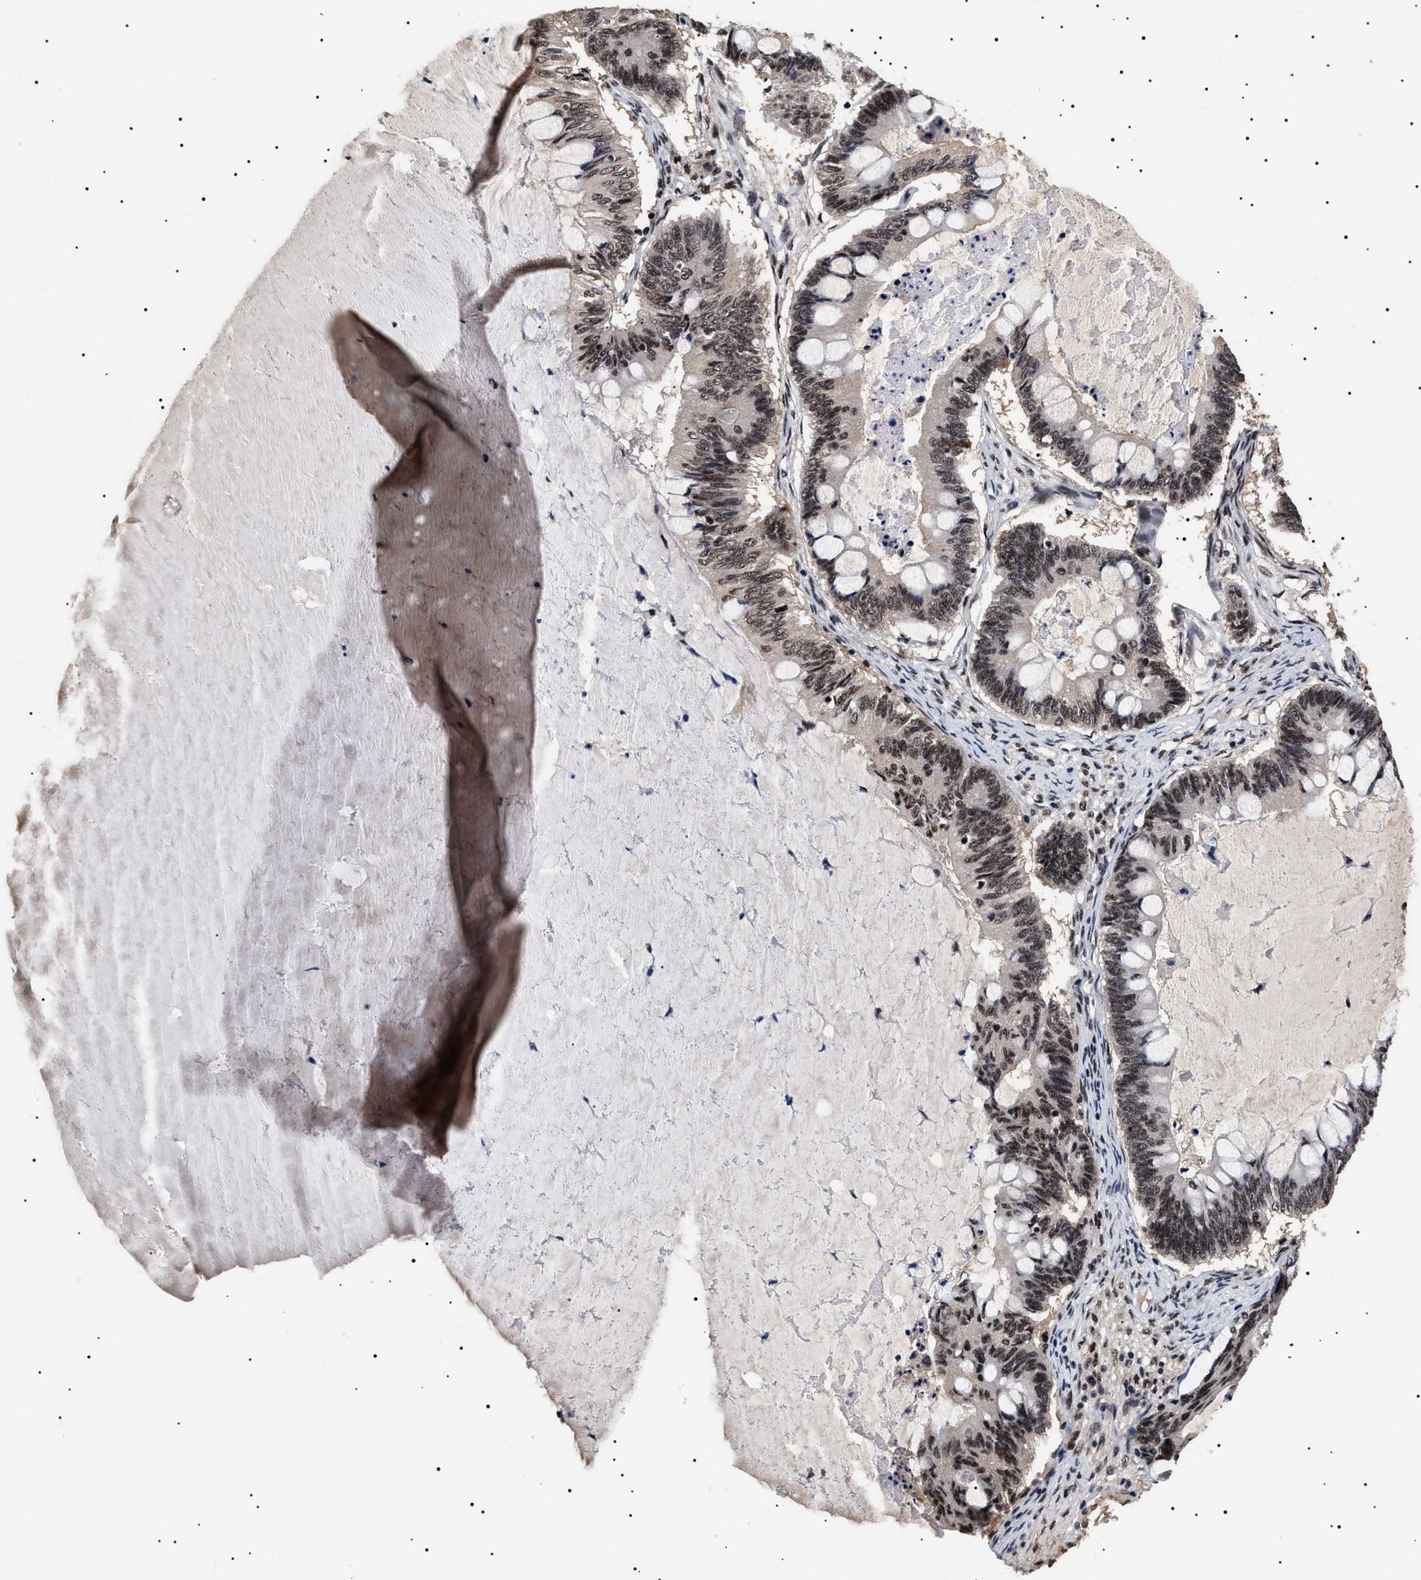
{"staining": {"intensity": "moderate", "quantity": ">75%", "location": "nuclear"}, "tissue": "ovarian cancer", "cell_type": "Tumor cells", "image_type": "cancer", "snomed": [{"axis": "morphology", "description": "Cystadenocarcinoma, mucinous, NOS"}, {"axis": "topography", "description": "Ovary"}], "caption": "Immunohistochemical staining of human ovarian cancer reveals medium levels of moderate nuclear expression in approximately >75% of tumor cells. (DAB (3,3'-diaminobenzidine) = brown stain, brightfield microscopy at high magnification).", "gene": "CAAP1", "patient": {"sex": "female", "age": 61}}